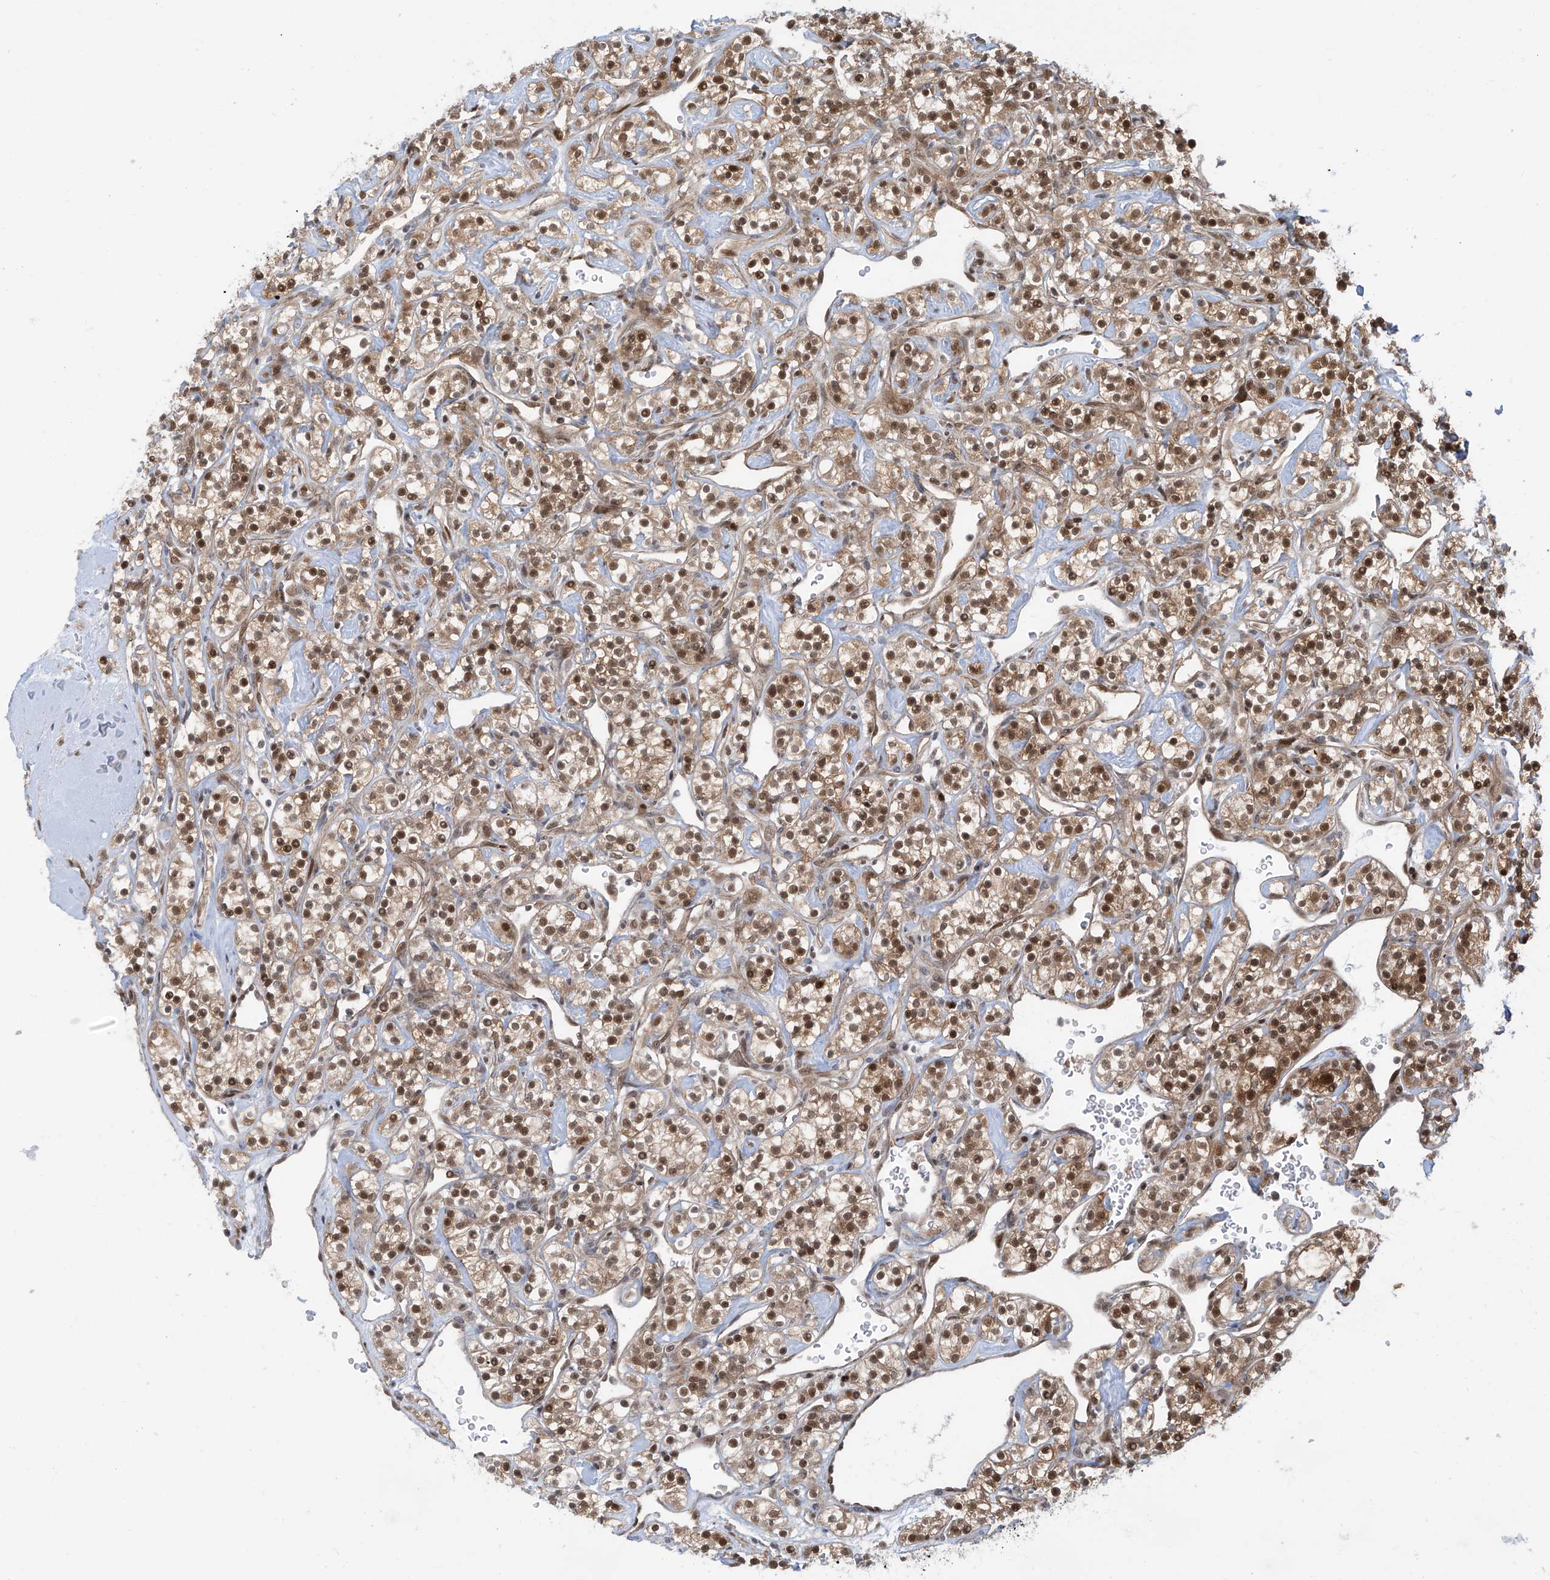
{"staining": {"intensity": "moderate", "quantity": ">75%", "location": "cytoplasmic/membranous,nuclear"}, "tissue": "renal cancer", "cell_type": "Tumor cells", "image_type": "cancer", "snomed": [{"axis": "morphology", "description": "Adenocarcinoma, NOS"}, {"axis": "topography", "description": "Kidney"}], "caption": "DAB immunohistochemical staining of human renal cancer demonstrates moderate cytoplasmic/membranous and nuclear protein positivity in approximately >75% of tumor cells.", "gene": "LAGE3", "patient": {"sex": "male", "age": 77}}